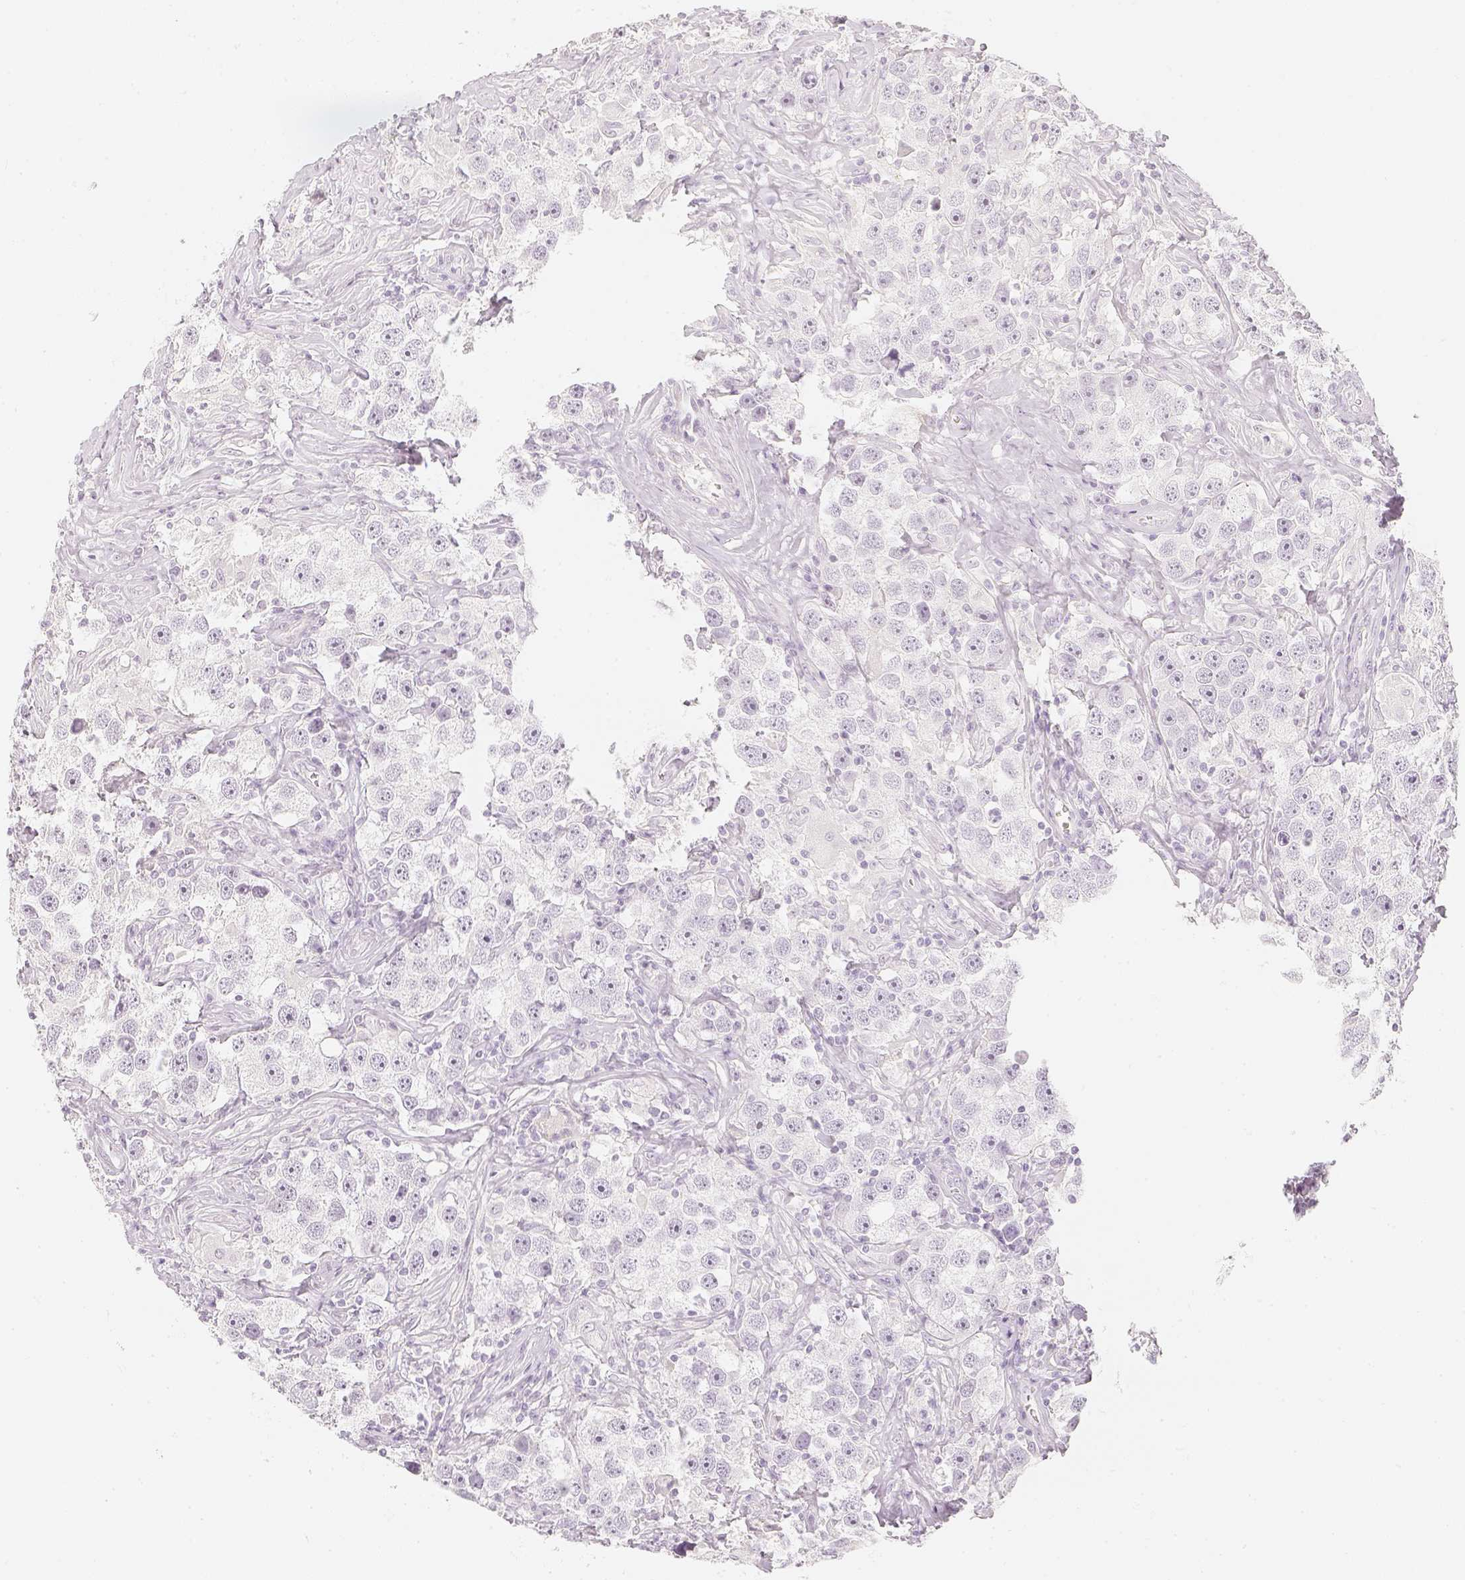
{"staining": {"intensity": "negative", "quantity": "none", "location": "none"}, "tissue": "testis cancer", "cell_type": "Tumor cells", "image_type": "cancer", "snomed": [{"axis": "morphology", "description": "Seminoma, NOS"}, {"axis": "topography", "description": "Testis"}], "caption": "A high-resolution image shows IHC staining of testis cancer, which shows no significant staining in tumor cells.", "gene": "SLC18A1", "patient": {"sex": "male", "age": 49}}